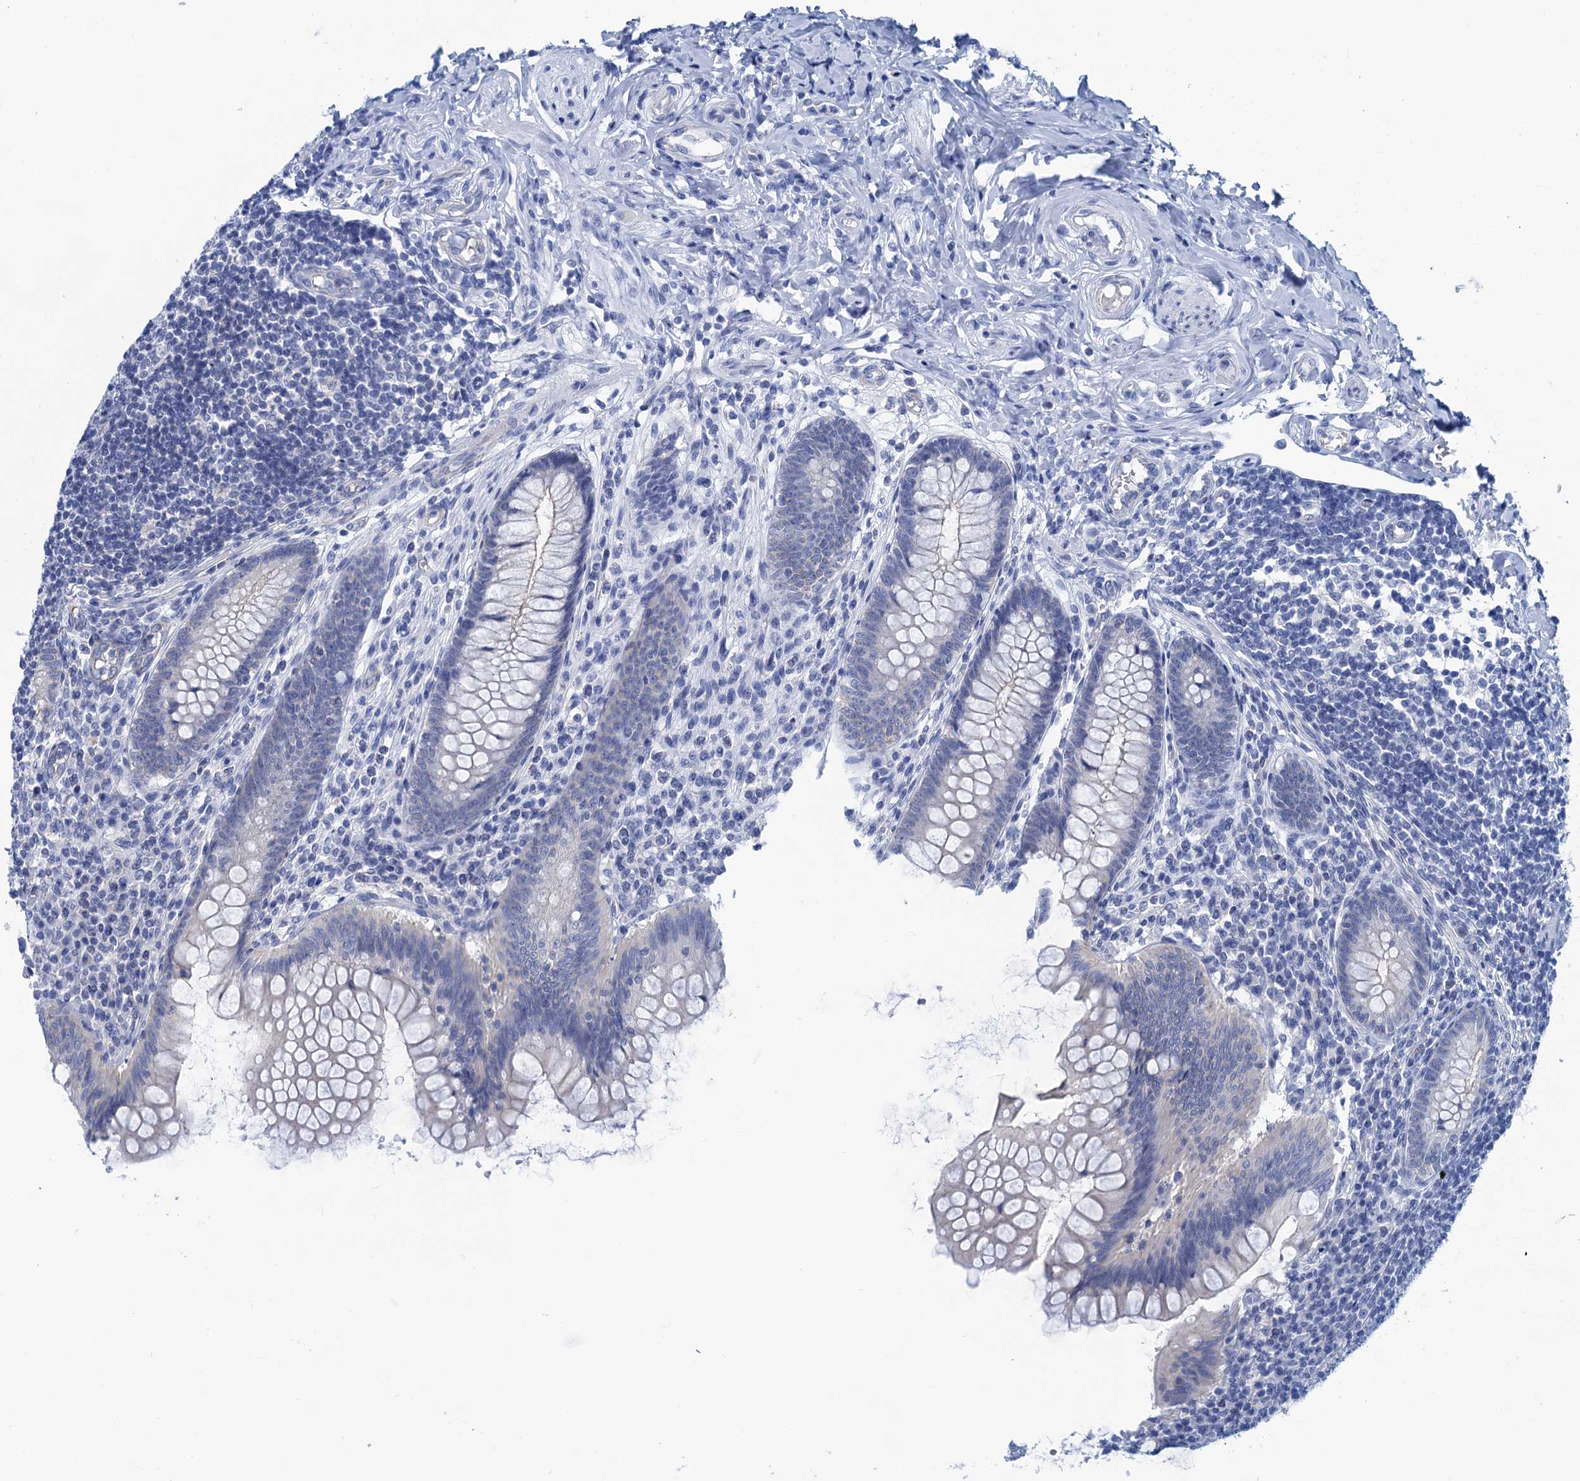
{"staining": {"intensity": "negative", "quantity": "none", "location": "none"}, "tissue": "appendix", "cell_type": "Glandular cells", "image_type": "normal", "snomed": [{"axis": "morphology", "description": "Normal tissue, NOS"}, {"axis": "topography", "description": "Appendix"}], "caption": "A high-resolution micrograph shows IHC staining of benign appendix, which demonstrates no significant positivity in glandular cells.", "gene": "CALML5", "patient": {"sex": "female", "age": 33}}